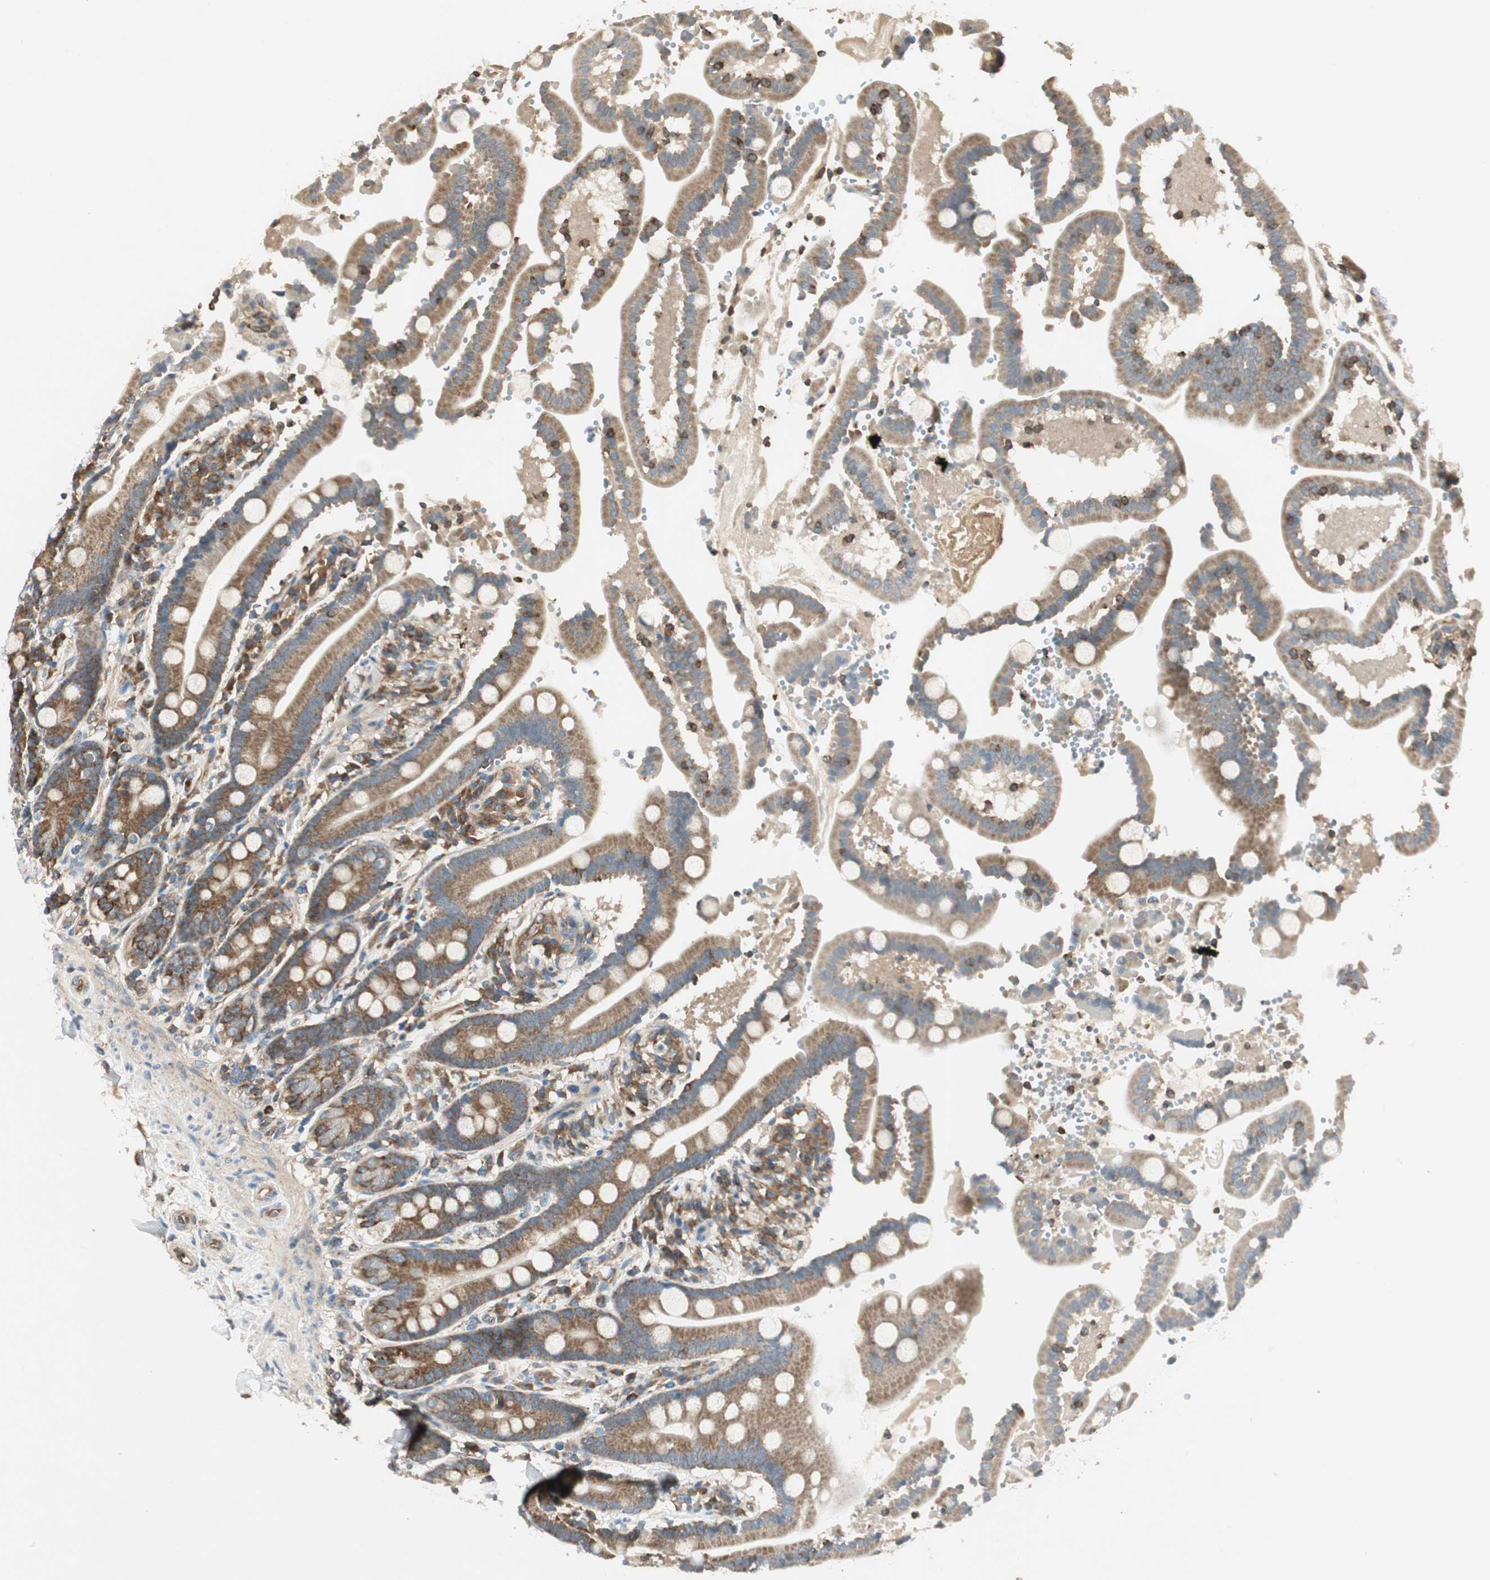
{"staining": {"intensity": "moderate", "quantity": ">75%", "location": "cytoplasmic/membranous"}, "tissue": "duodenum", "cell_type": "Glandular cells", "image_type": "normal", "snomed": [{"axis": "morphology", "description": "Normal tissue, NOS"}, {"axis": "topography", "description": "Small intestine, NOS"}], "caption": "Protein staining of unremarkable duodenum reveals moderate cytoplasmic/membranous staining in about >75% of glandular cells. (DAB IHC, brown staining for protein, blue staining for nuclei).", "gene": "CHADL", "patient": {"sex": "female", "age": 71}}